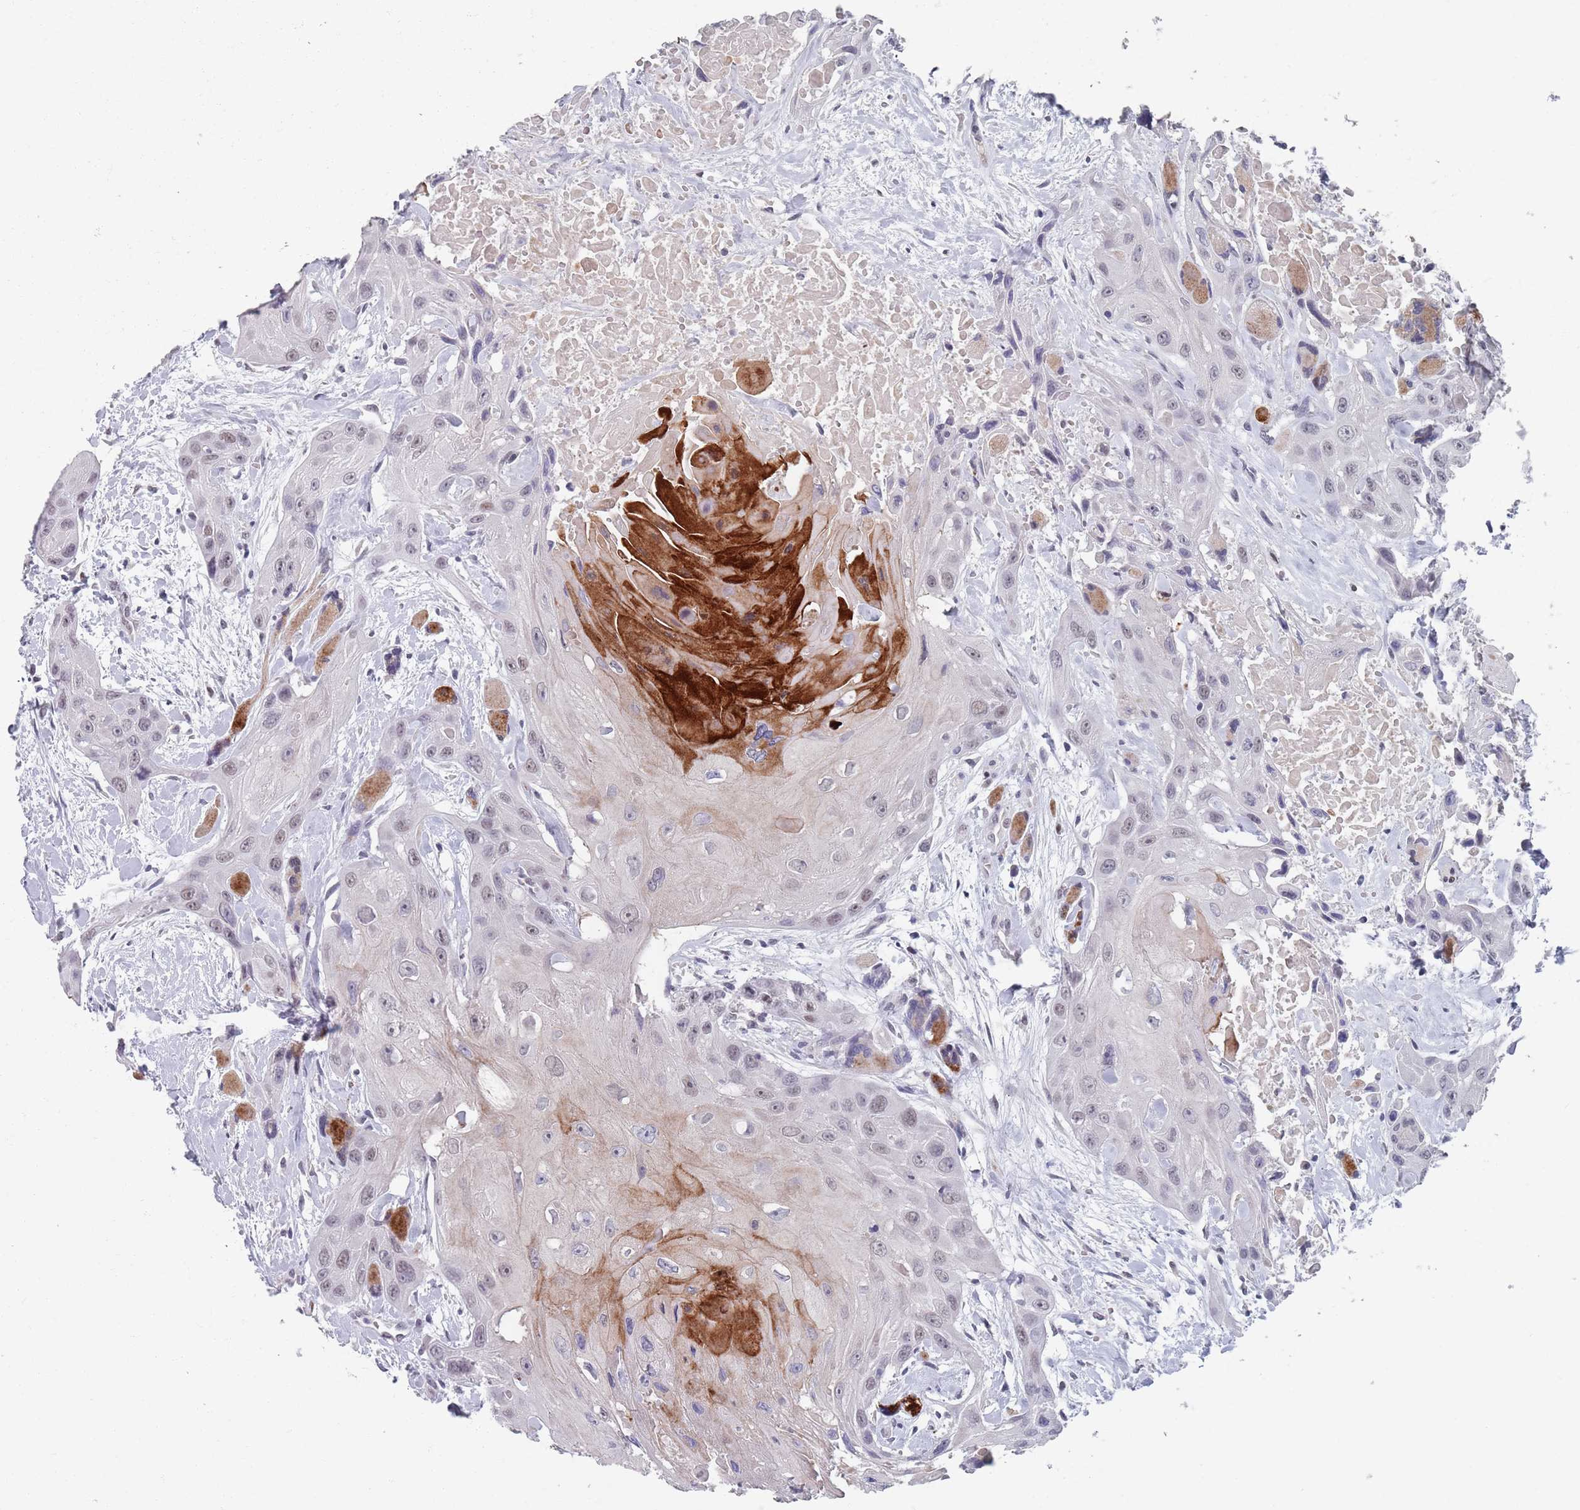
{"staining": {"intensity": "strong", "quantity": "<25%", "location": "cytoplasmic/membranous,nuclear"}, "tissue": "head and neck cancer", "cell_type": "Tumor cells", "image_type": "cancer", "snomed": [{"axis": "morphology", "description": "Squamous cell carcinoma, NOS"}, {"axis": "topography", "description": "Head-Neck"}], "caption": "Protein expression analysis of head and neck squamous cell carcinoma exhibits strong cytoplasmic/membranous and nuclear staining in approximately <25% of tumor cells.", "gene": "SAMD1", "patient": {"sex": "male", "age": 81}}